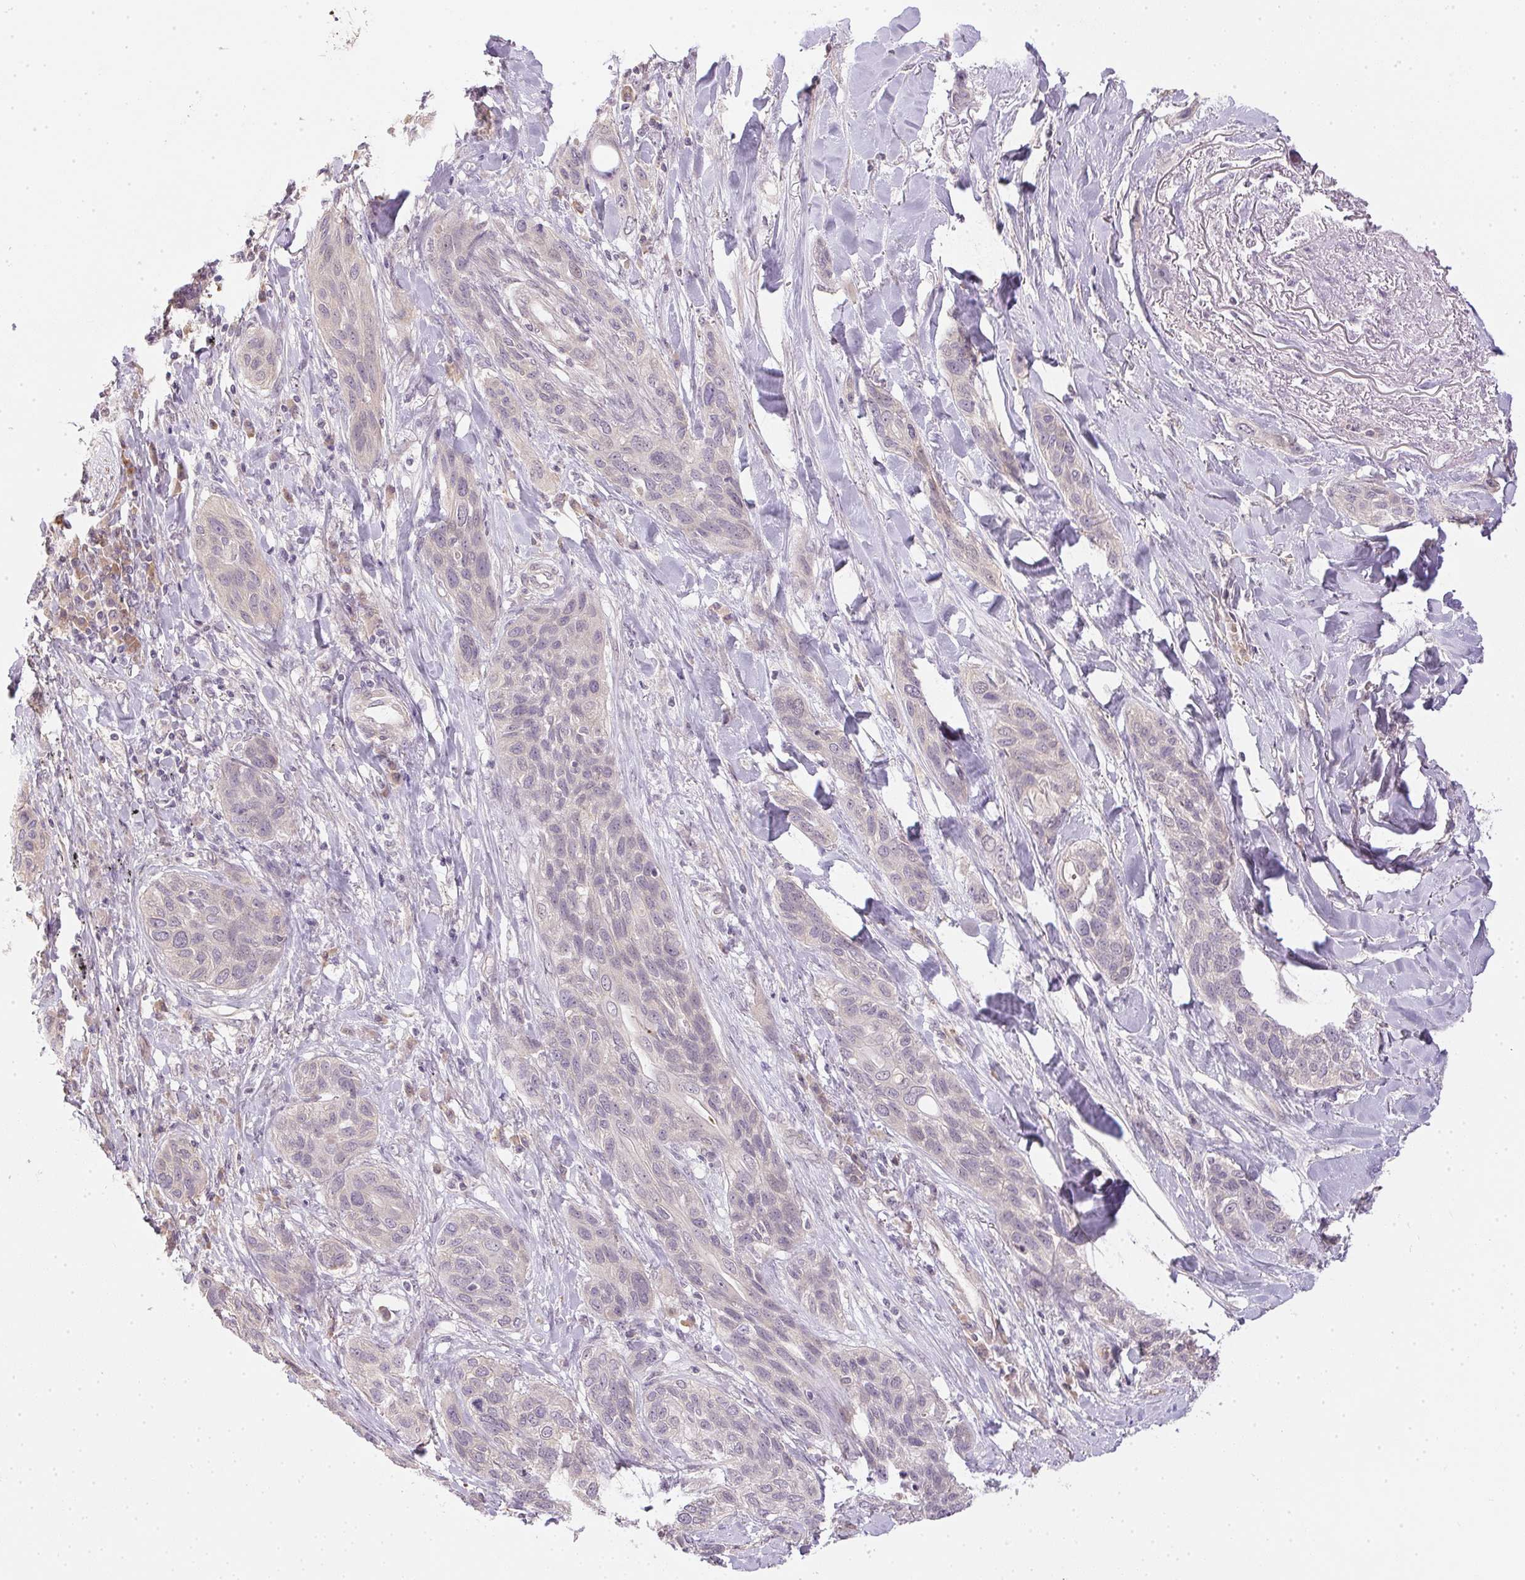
{"staining": {"intensity": "negative", "quantity": "none", "location": "none"}, "tissue": "lung cancer", "cell_type": "Tumor cells", "image_type": "cancer", "snomed": [{"axis": "morphology", "description": "Squamous cell carcinoma, NOS"}, {"axis": "topography", "description": "Lung"}], "caption": "High power microscopy photomicrograph of an immunohistochemistry (IHC) photomicrograph of lung cancer, revealing no significant positivity in tumor cells. The staining is performed using DAB (3,3'-diaminobenzidine) brown chromogen with nuclei counter-stained in using hematoxylin.", "gene": "TTC23L", "patient": {"sex": "female", "age": 70}}